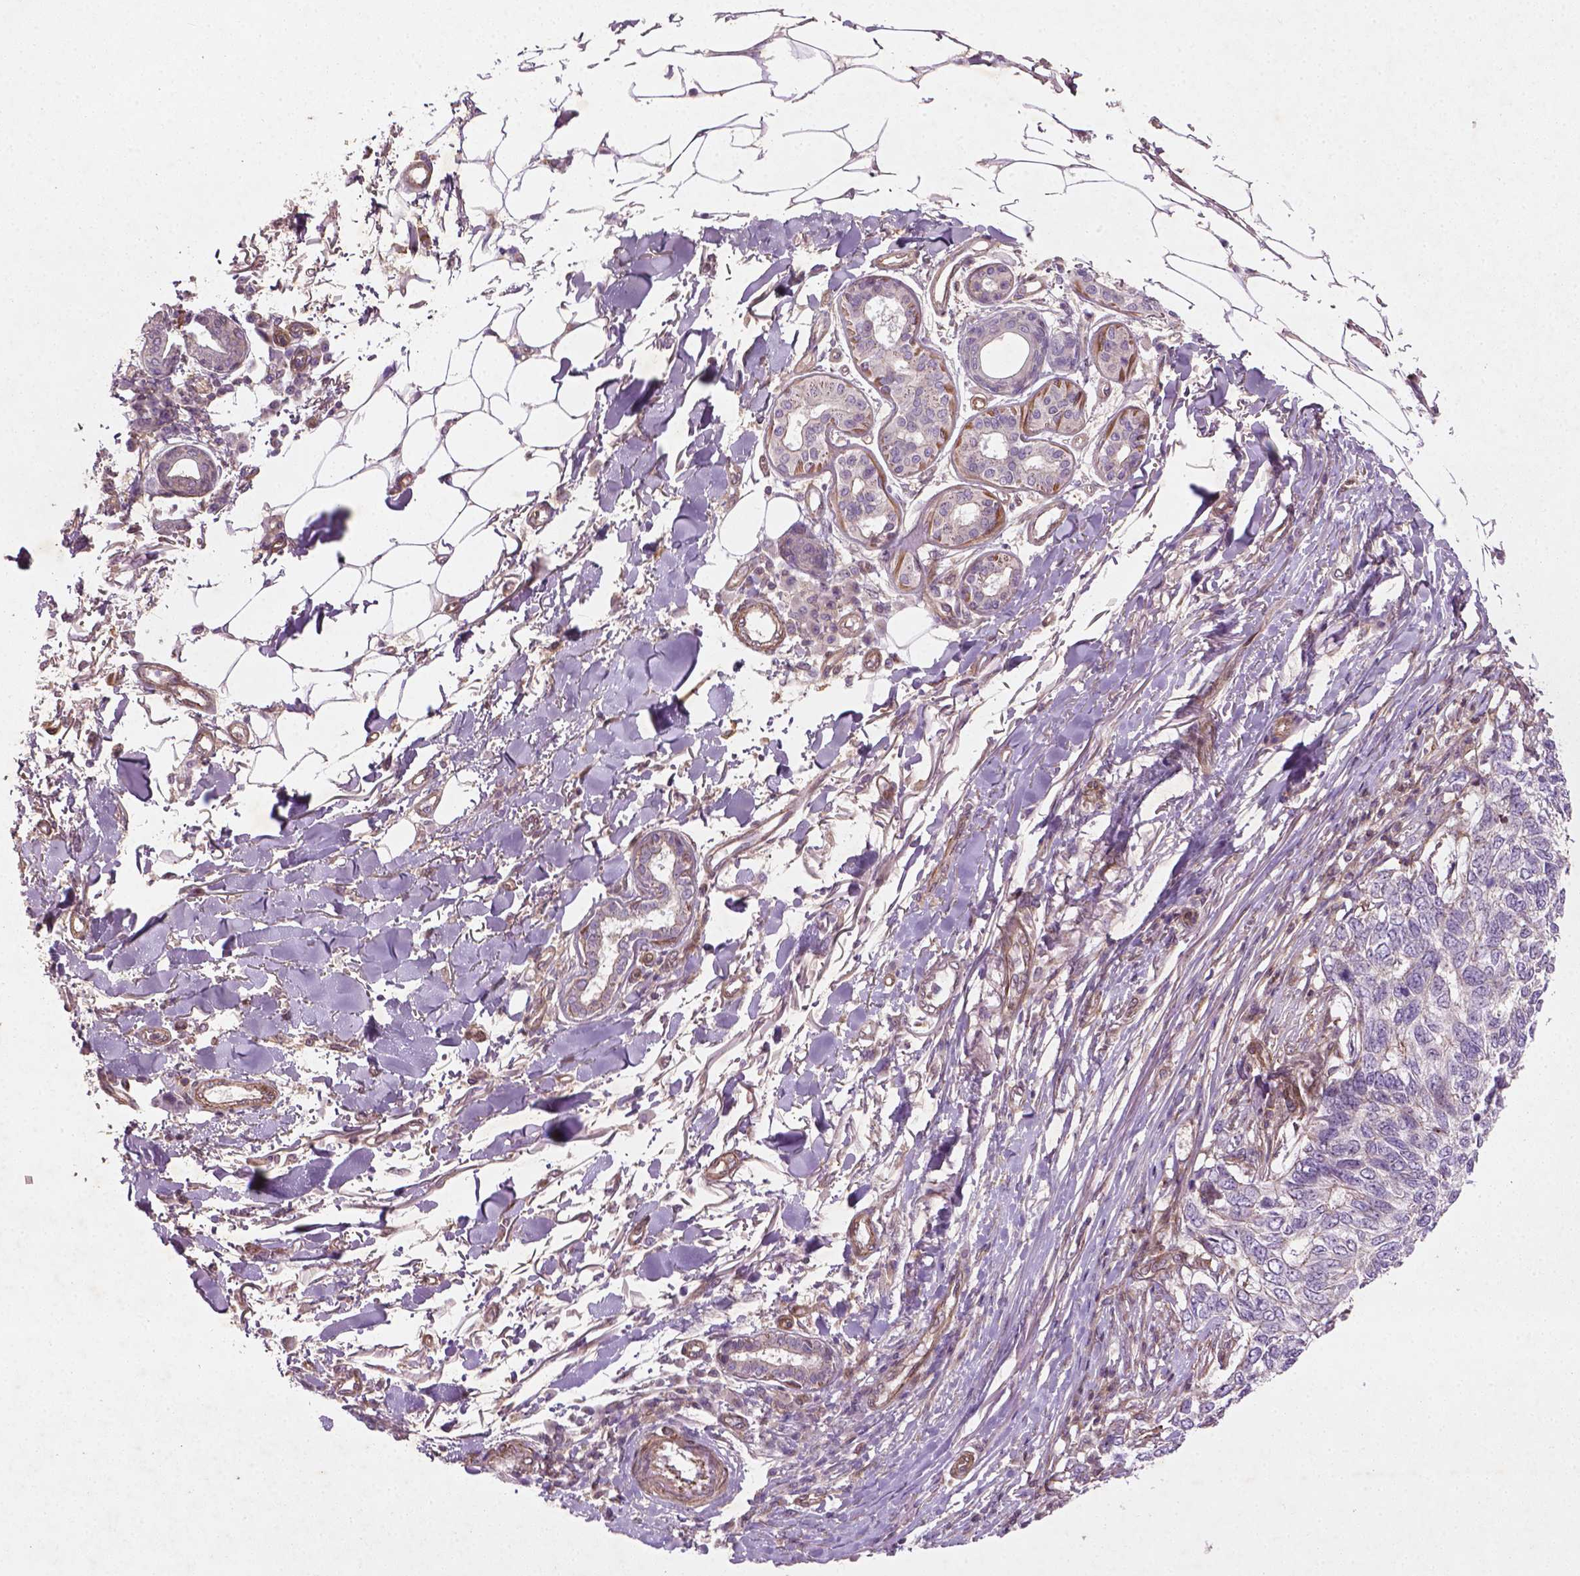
{"staining": {"intensity": "negative", "quantity": "none", "location": "none"}, "tissue": "skin cancer", "cell_type": "Tumor cells", "image_type": "cancer", "snomed": [{"axis": "morphology", "description": "Basal cell carcinoma"}, {"axis": "topography", "description": "Skin"}], "caption": "A histopathology image of human skin cancer (basal cell carcinoma) is negative for staining in tumor cells.", "gene": "TCHP", "patient": {"sex": "female", "age": 65}}